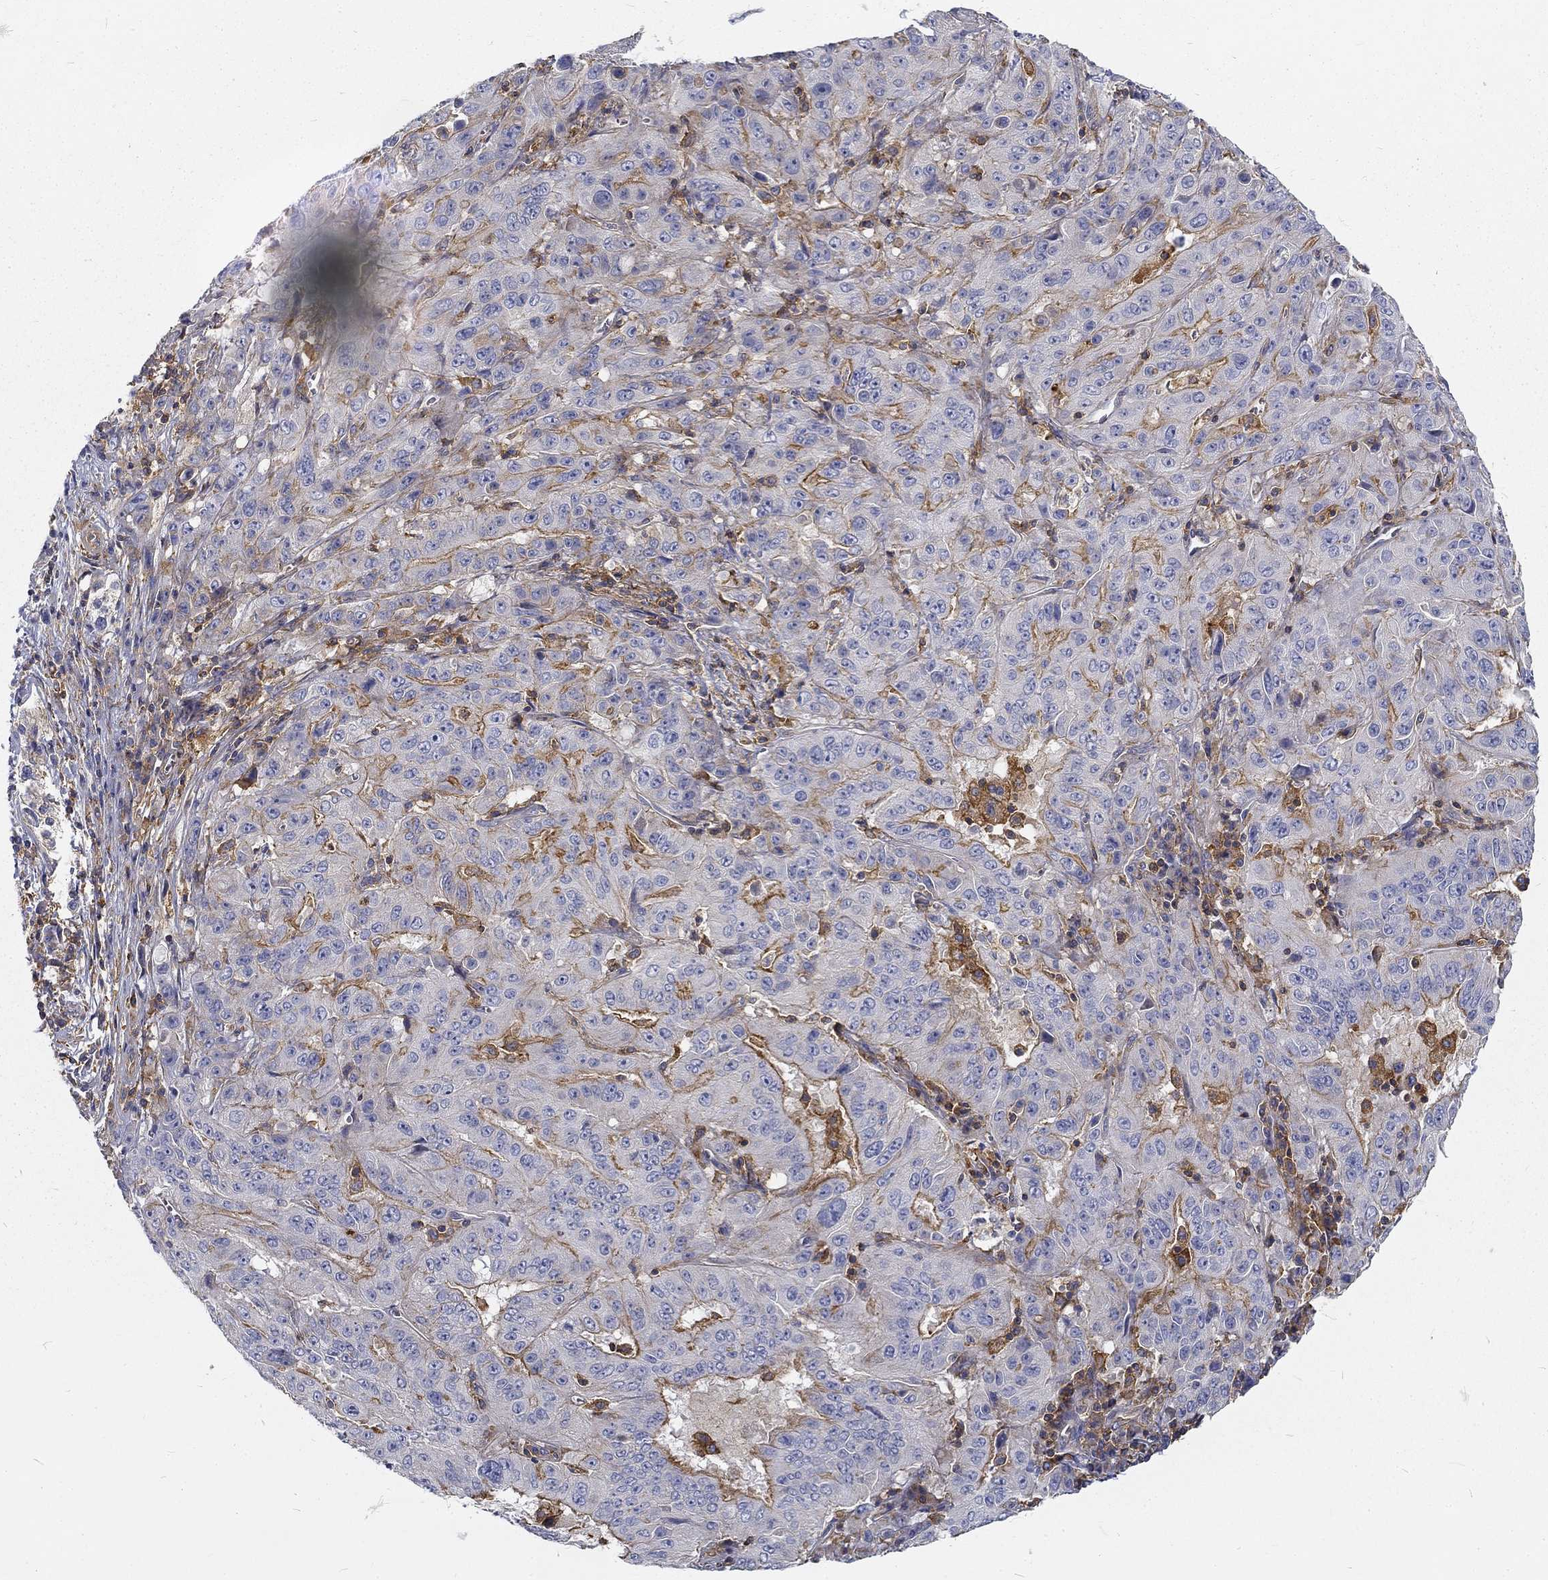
{"staining": {"intensity": "moderate", "quantity": "25%-75%", "location": "cytoplasmic/membranous"}, "tissue": "pancreatic cancer", "cell_type": "Tumor cells", "image_type": "cancer", "snomed": [{"axis": "morphology", "description": "Adenocarcinoma, NOS"}, {"axis": "topography", "description": "Pancreas"}], "caption": "This is a photomicrograph of immunohistochemistry staining of pancreatic cancer, which shows moderate positivity in the cytoplasmic/membranous of tumor cells.", "gene": "MTMR11", "patient": {"sex": "male", "age": 63}}